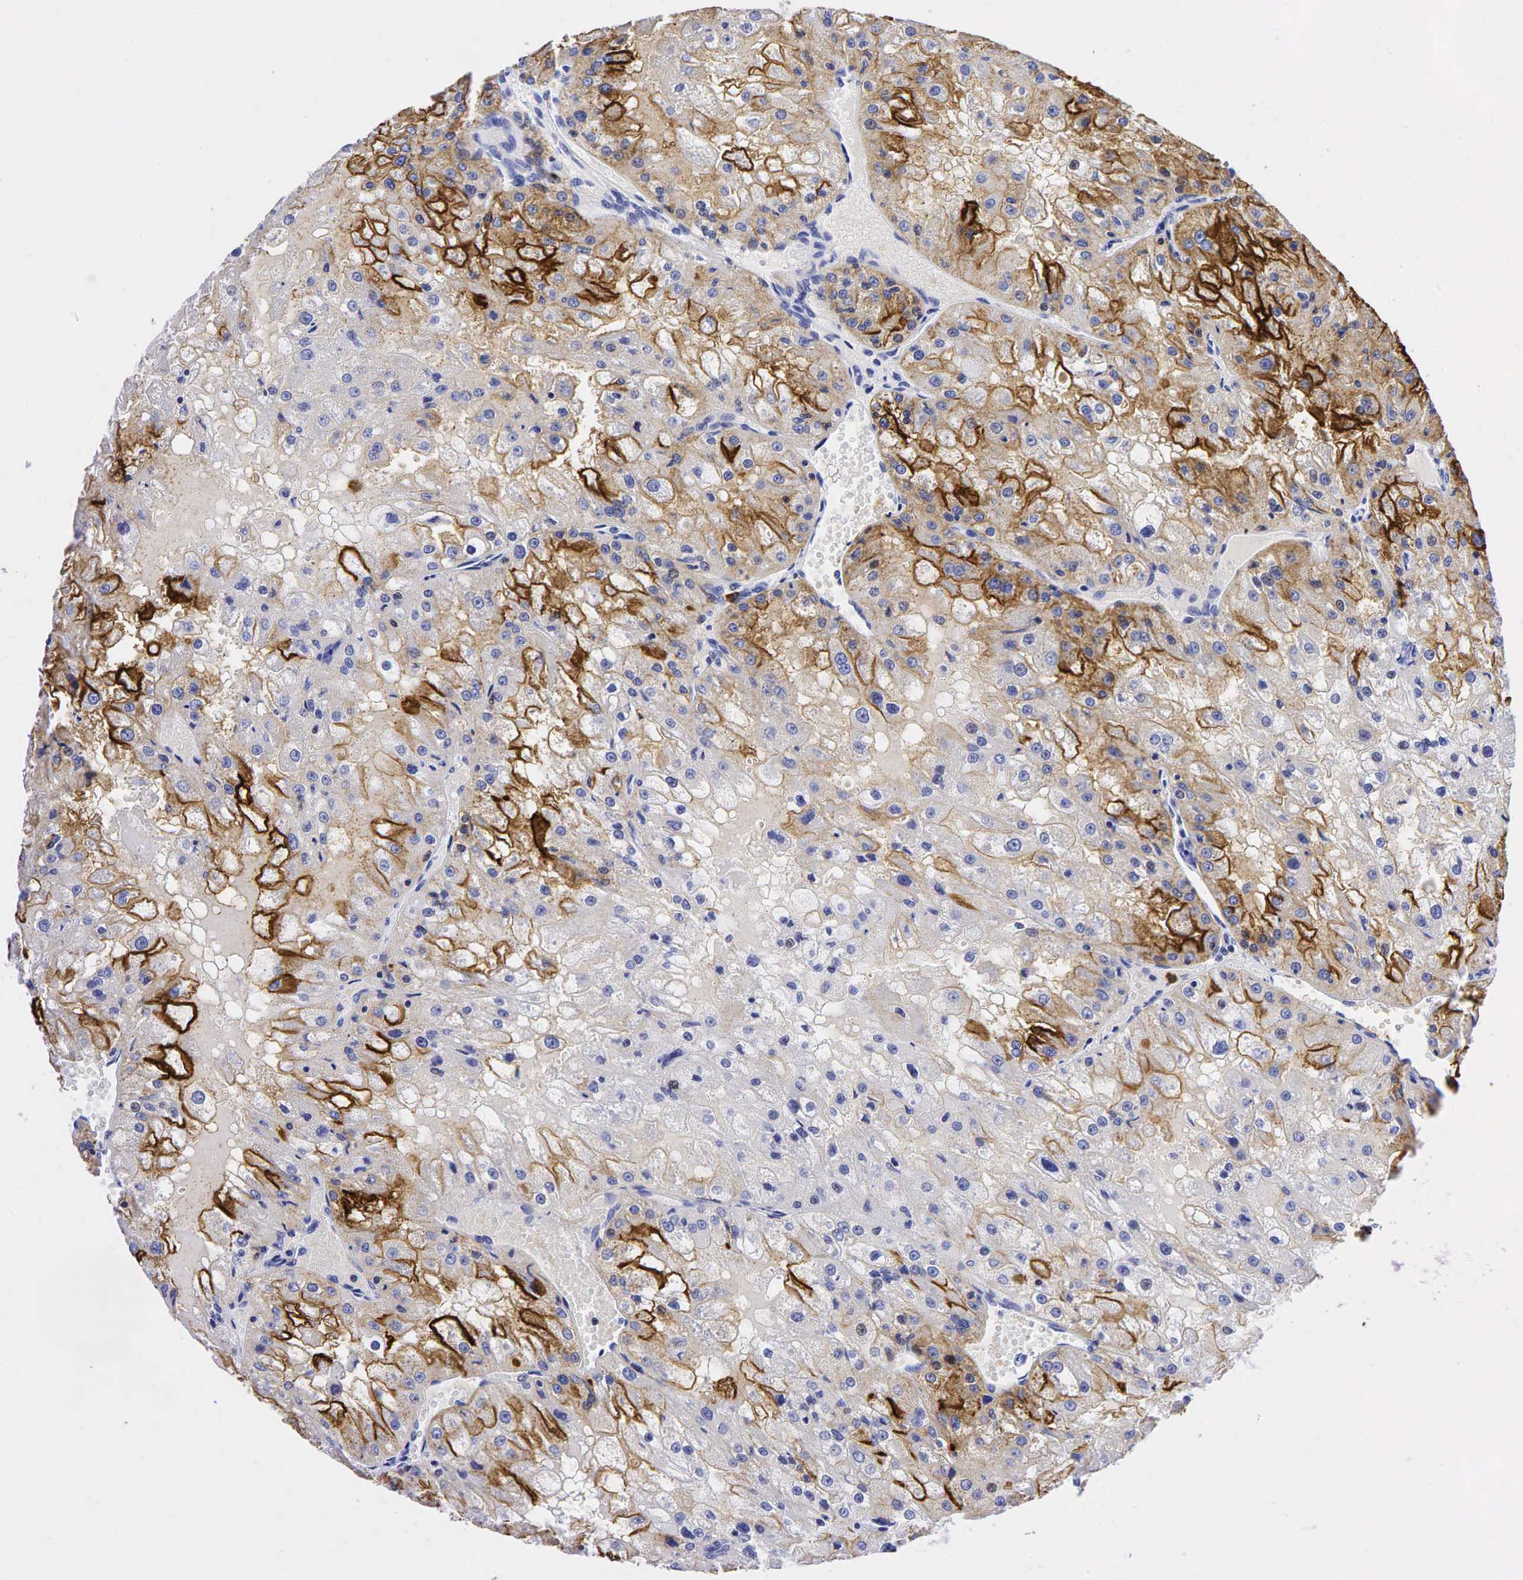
{"staining": {"intensity": "strong", "quantity": "25%-75%", "location": "cytoplasmic/membranous"}, "tissue": "renal cancer", "cell_type": "Tumor cells", "image_type": "cancer", "snomed": [{"axis": "morphology", "description": "Adenocarcinoma, NOS"}, {"axis": "topography", "description": "Kidney"}], "caption": "The histopathology image demonstrates immunohistochemical staining of adenocarcinoma (renal). There is strong cytoplasmic/membranous expression is appreciated in about 25%-75% of tumor cells.", "gene": "FUT4", "patient": {"sex": "female", "age": 74}}